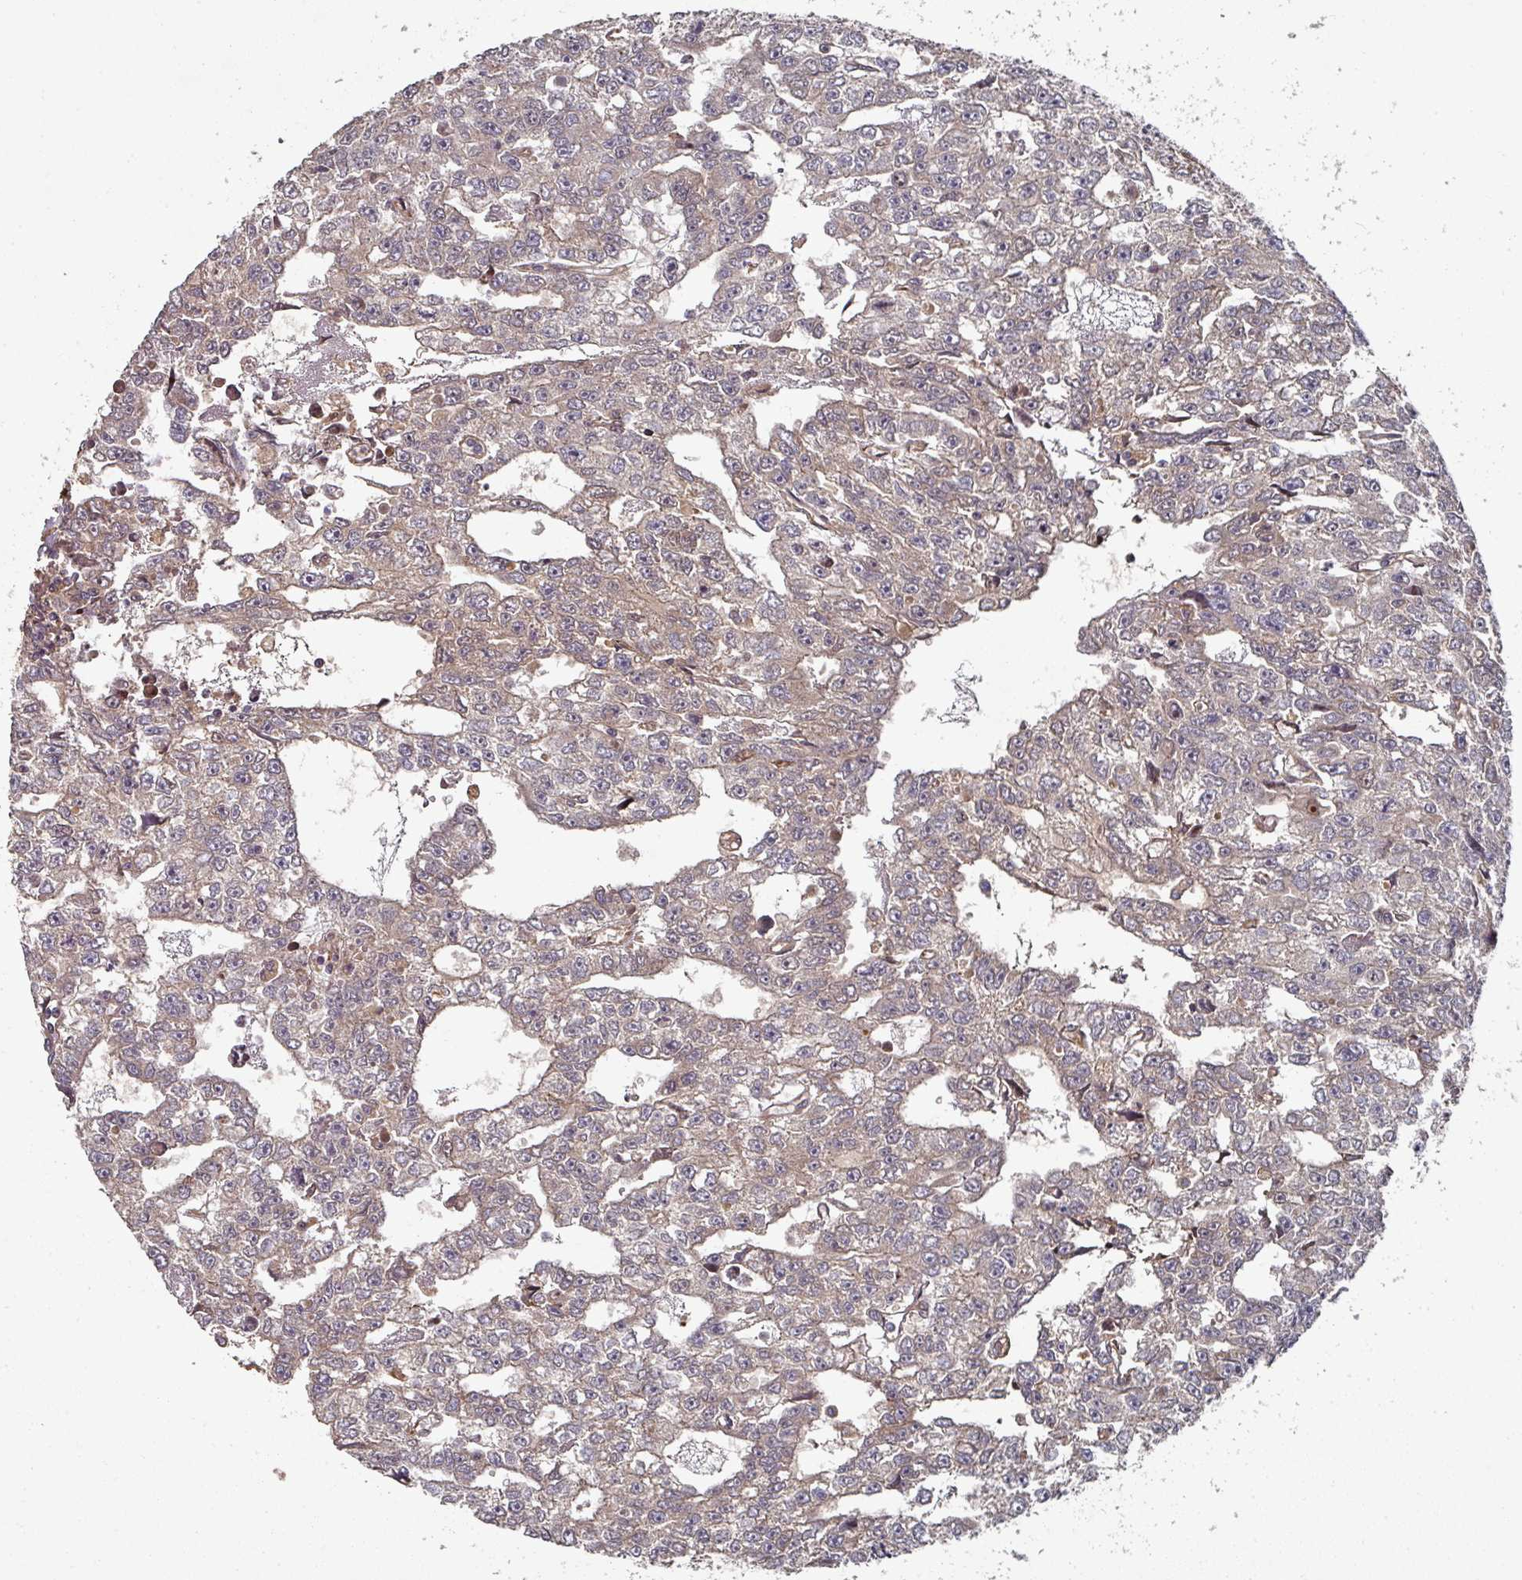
{"staining": {"intensity": "weak", "quantity": ">75%", "location": "cytoplasmic/membranous"}, "tissue": "testis cancer", "cell_type": "Tumor cells", "image_type": "cancer", "snomed": [{"axis": "morphology", "description": "Carcinoma, Embryonal, NOS"}, {"axis": "topography", "description": "Testis"}], "caption": "IHC photomicrograph of human testis cancer (embryonal carcinoma) stained for a protein (brown), which shows low levels of weak cytoplasmic/membranous positivity in approximately >75% of tumor cells.", "gene": "CEP95", "patient": {"sex": "male", "age": 20}}